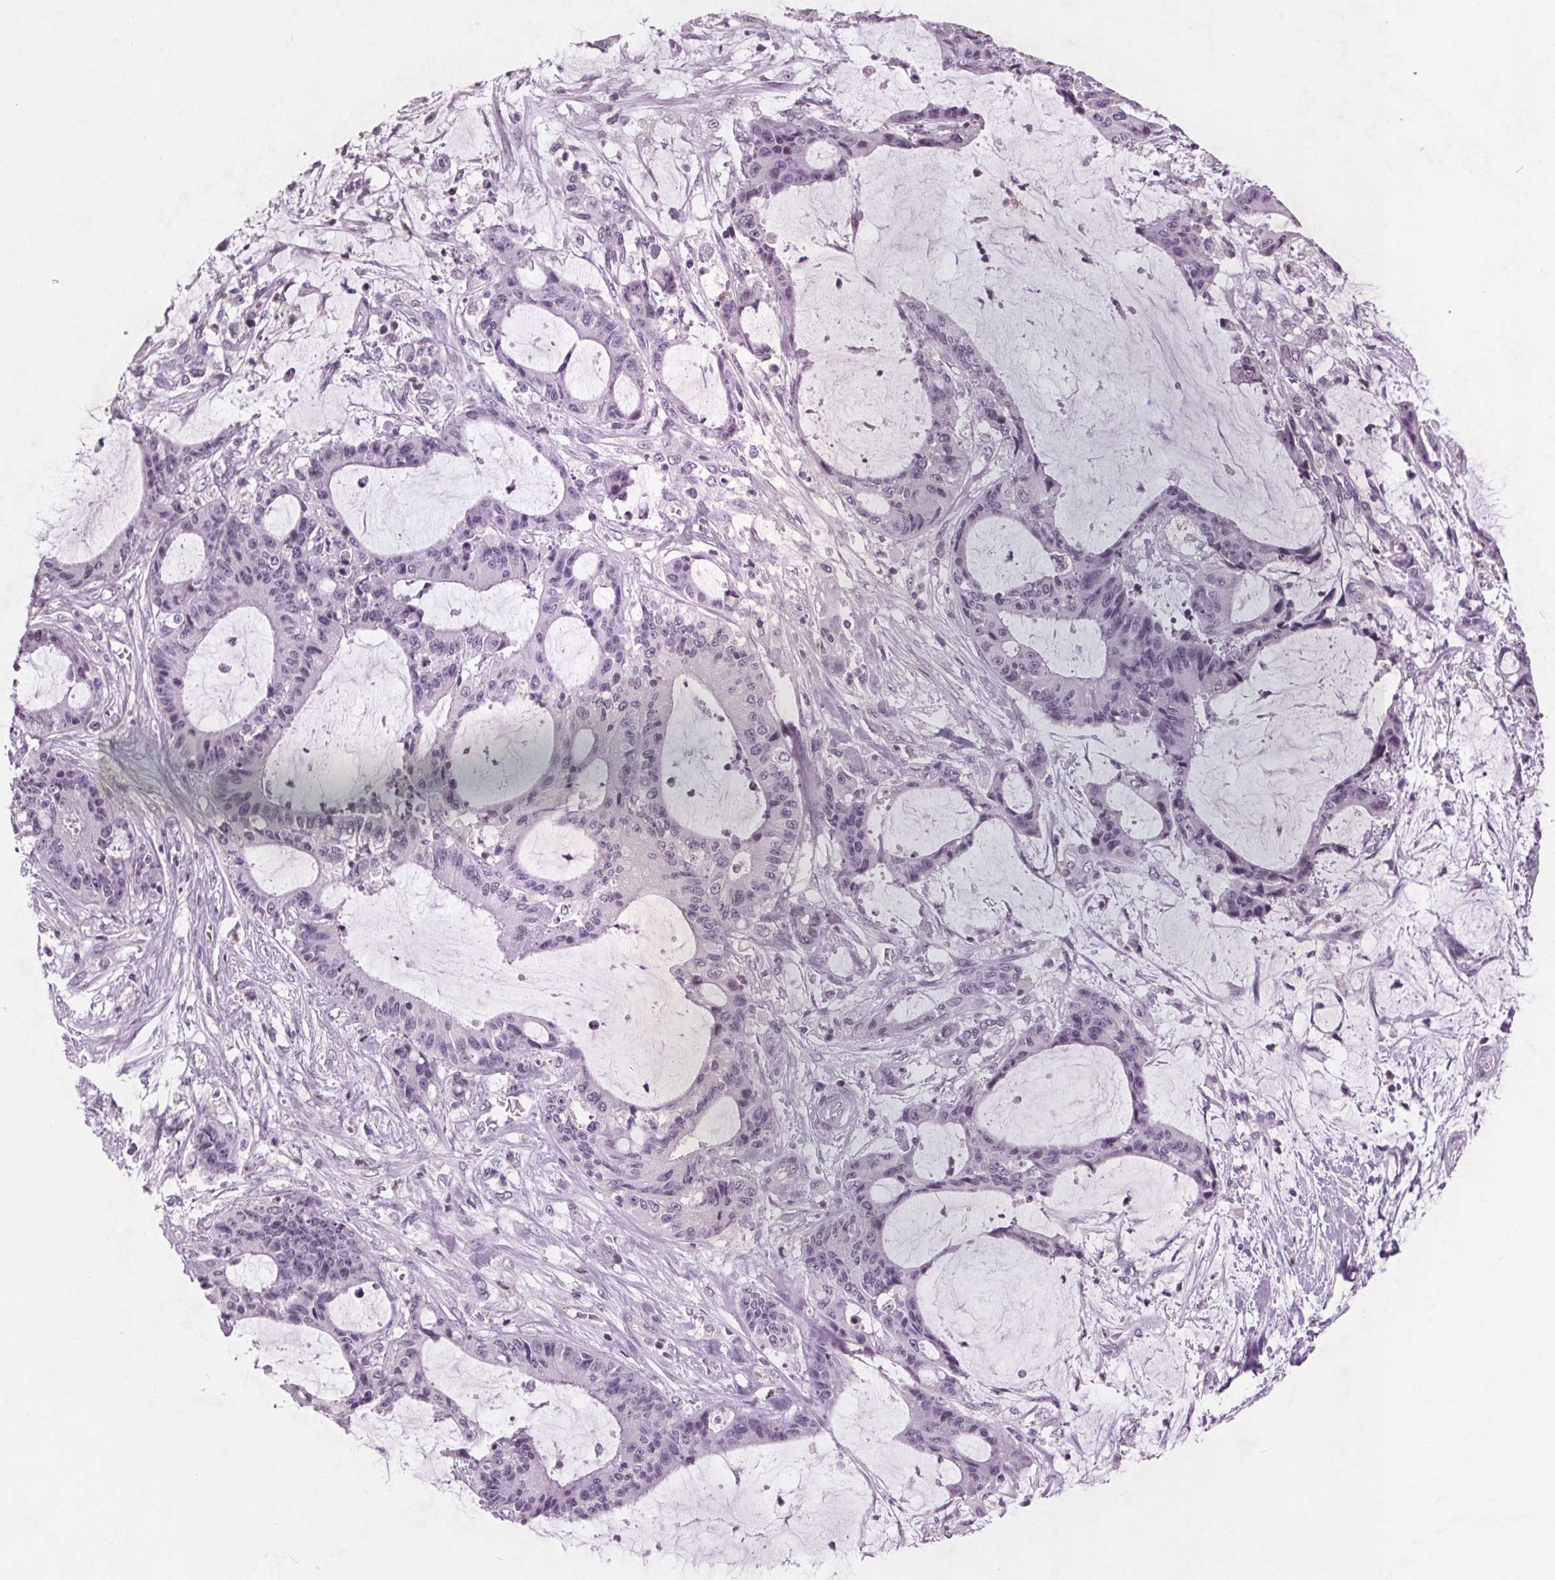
{"staining": {"intensity": "negative", "quantity": "none", "location": "none"}, "tissue": "liver cancer", "cell_type": "Tumor cells", "image_type": "cancer", "snomed": [{"axis": "morphology", "description": "Cholangiocarcinoma"}, {"axis": "topography", "description": "Liver"}], "caption": "The histopathology image reveals no staining of tumor cells in liver cancer. Brightfield microscopy of immunohistochemistry (IHC) stained with DAB (brown) and hematoxylin (blue), captured at high magnification.", "gene": "PTPN14", "patient": {"sex": "female", "age": 73}}